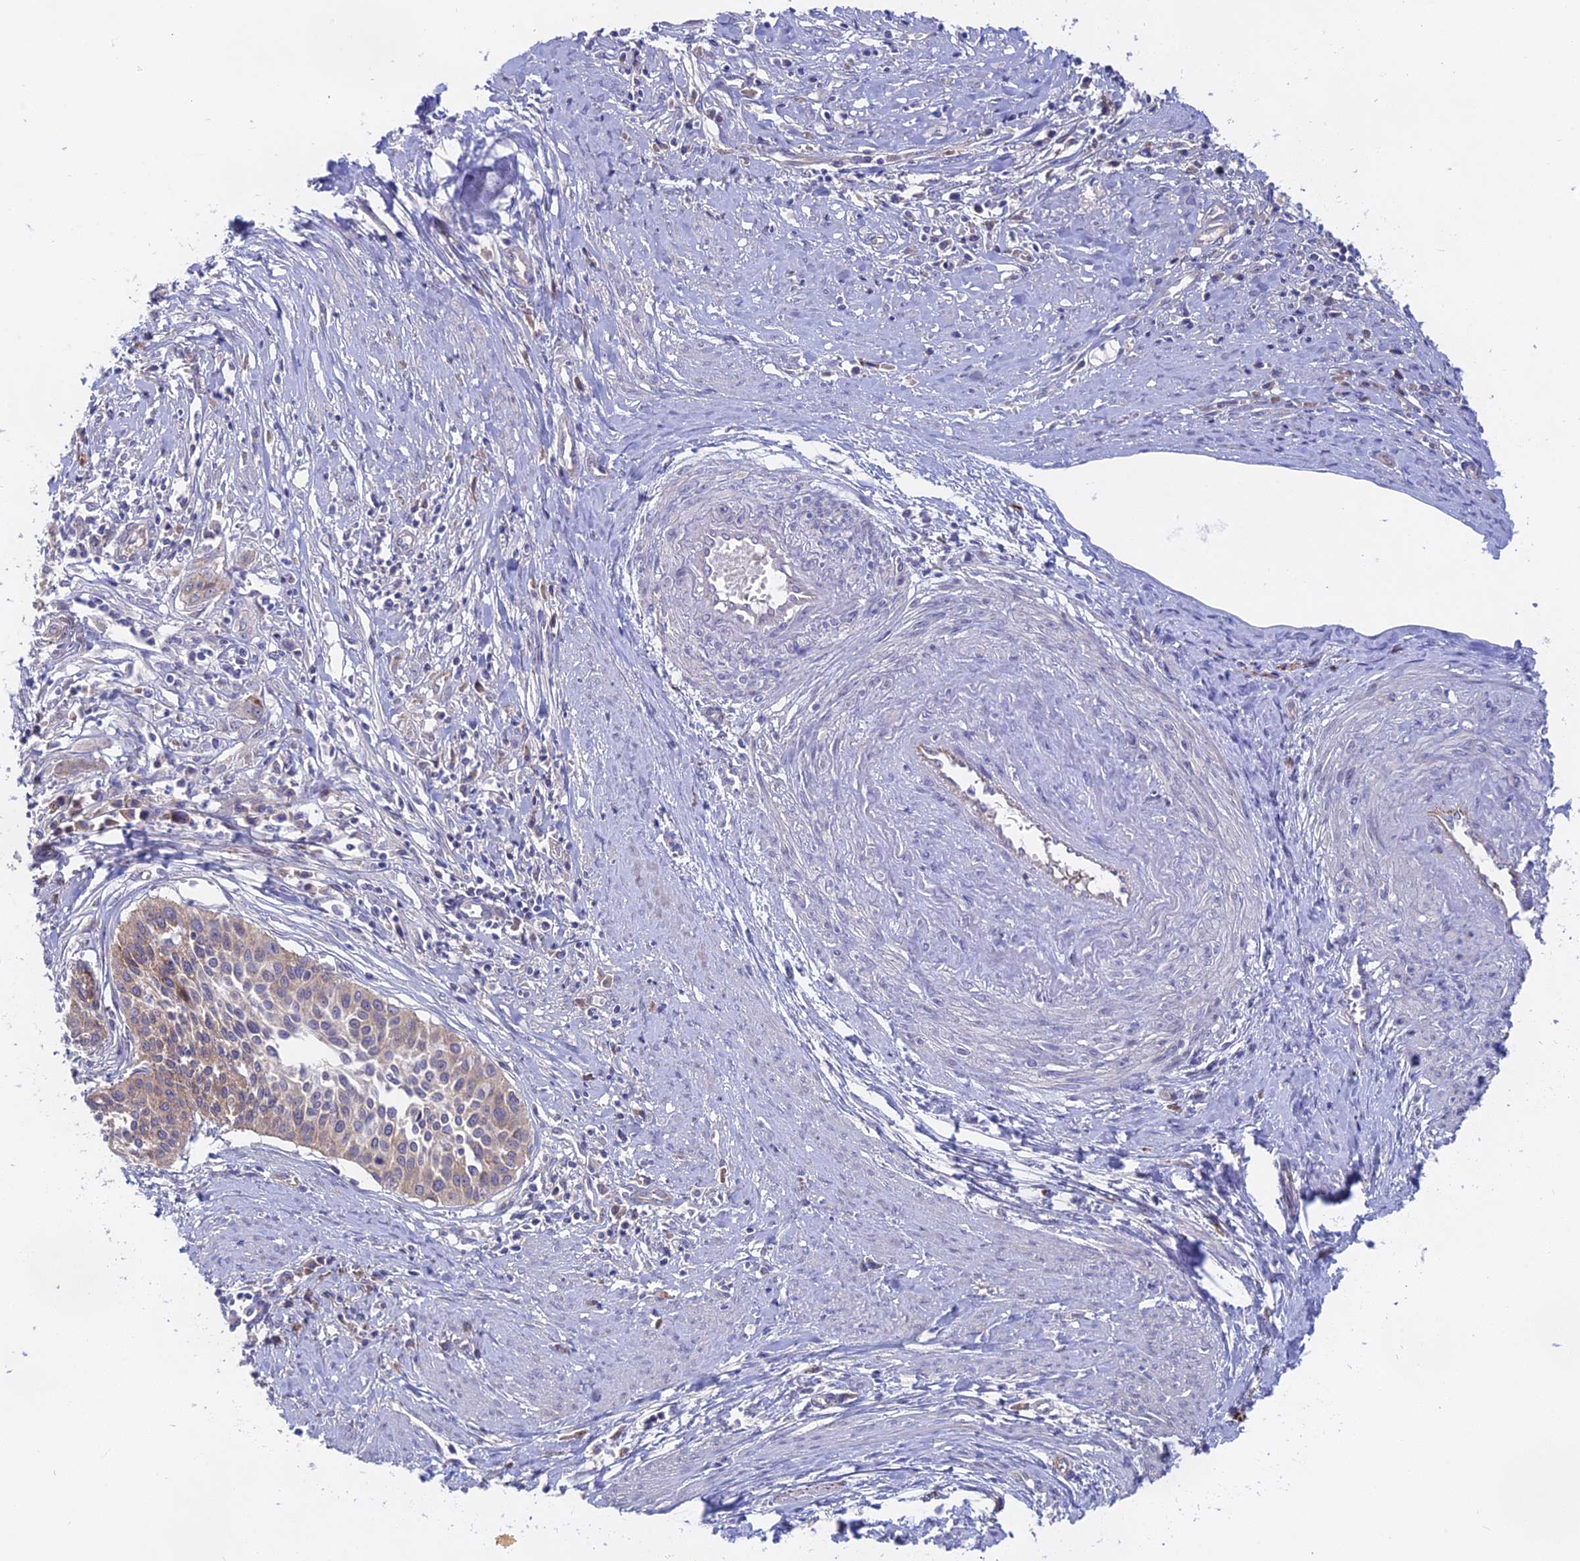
{"staining": {"intensity": "weak", "quantity": ">75%", "location": "cytoplasmic/membranous"}, "tissue": "cervical cancer", "cell_type": "Tumor cells", "image_type": "cancer", "snomed": [{"axis": "morphology", "description": "Squamous cell carcinoma, NOS"}, {"axis": "topography", "description": "Cervix"}], "caption": "Brown immunohistochemical staining in cervical squamous cell carcinoma reveals weak cytoplasmic/membranous expression in approximately >75% of tumor cells.", "gene": "TENT4B", "patient": {"sex": "female", "age": 34}}